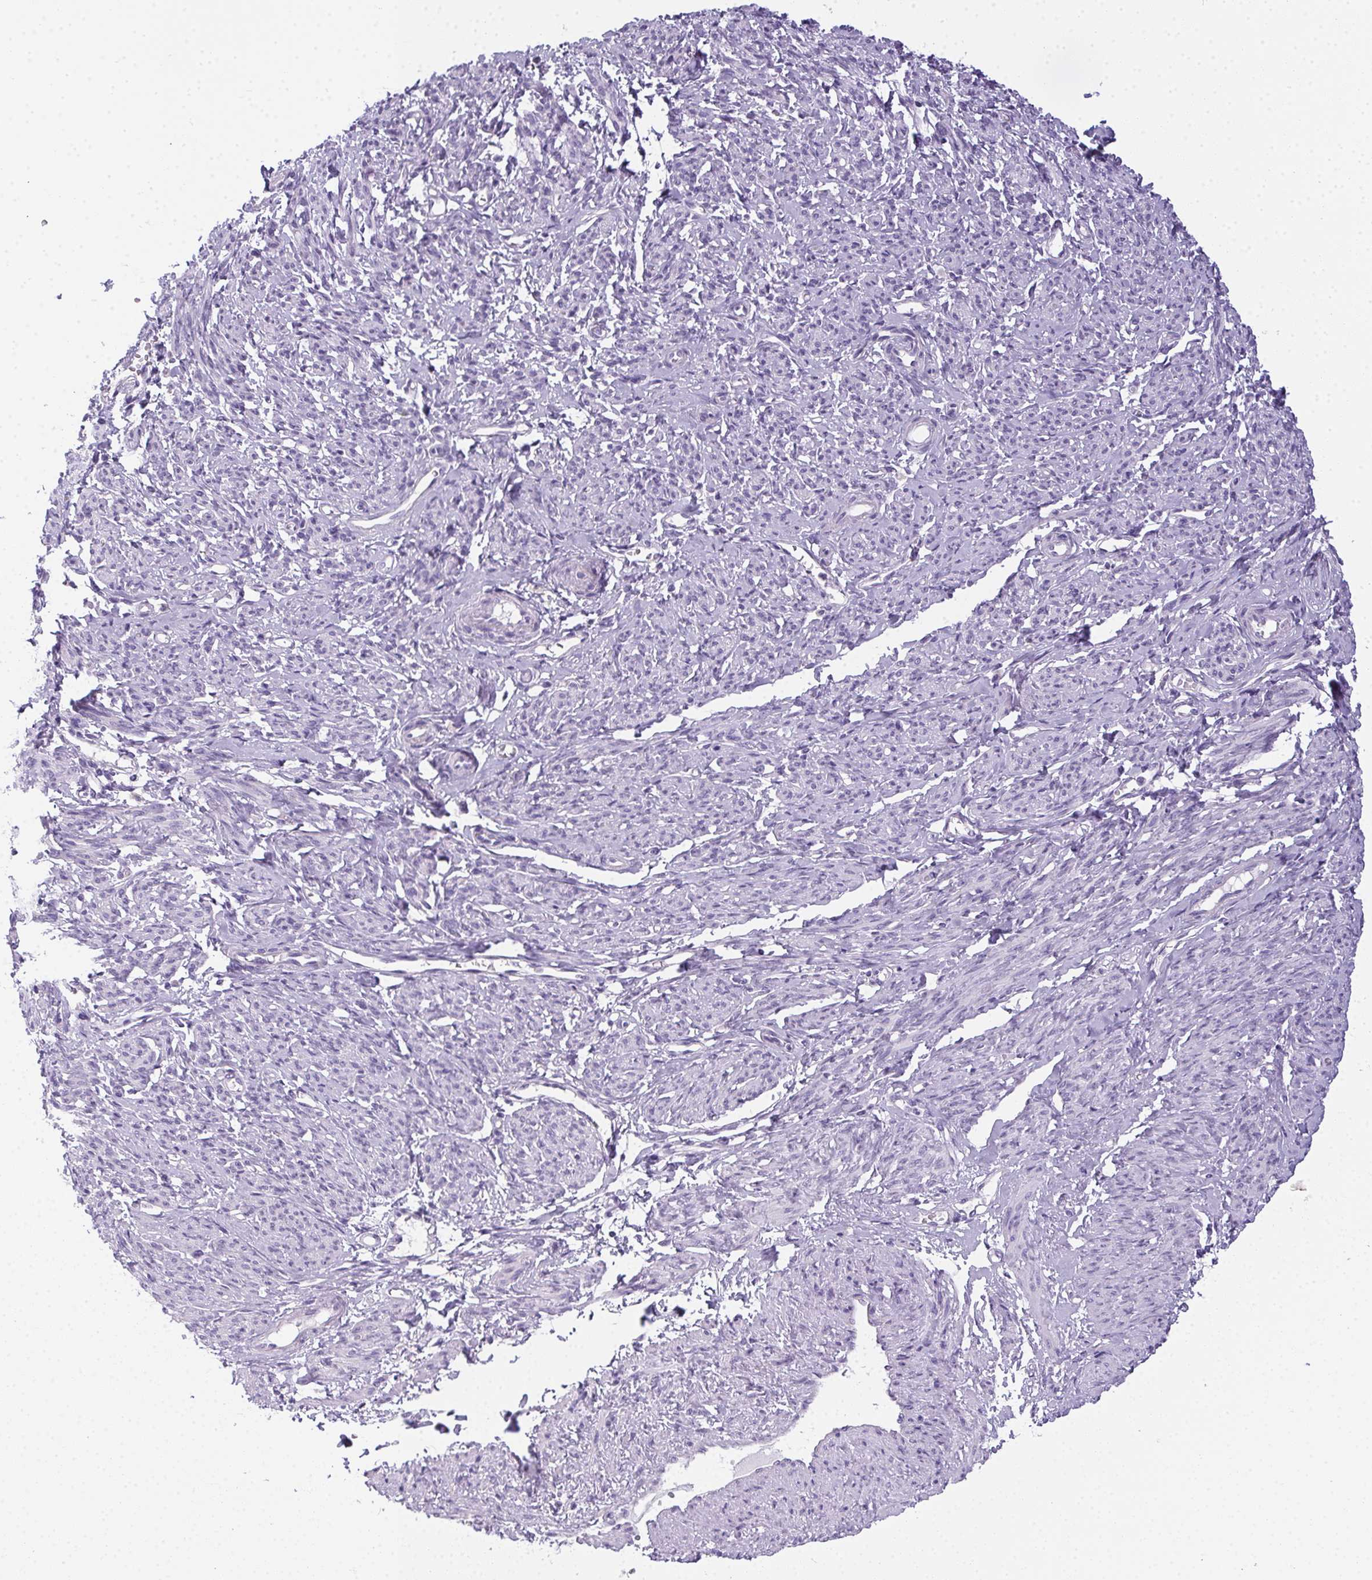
{"staining": {"intensity": "negative", "quantity": "none", "location": "none"}, "tissue": "smooth muscle", "cell_type": "Smooth muscle cells", "image_type": "normal", "snomed": [{"axis": "morphology", "description": "Normal tissue, NOS"}, {"axis": "topography", "description": "Smooth muscle"}], "caption": "A high-resolution image shows immunohistochemistry (IHC) staining of normal smooth muscle, which demonstrates no significant expression in smooth muscle cells.", "gene": "SLC17A7", "patient": {"sex": "female", "age": 65}}